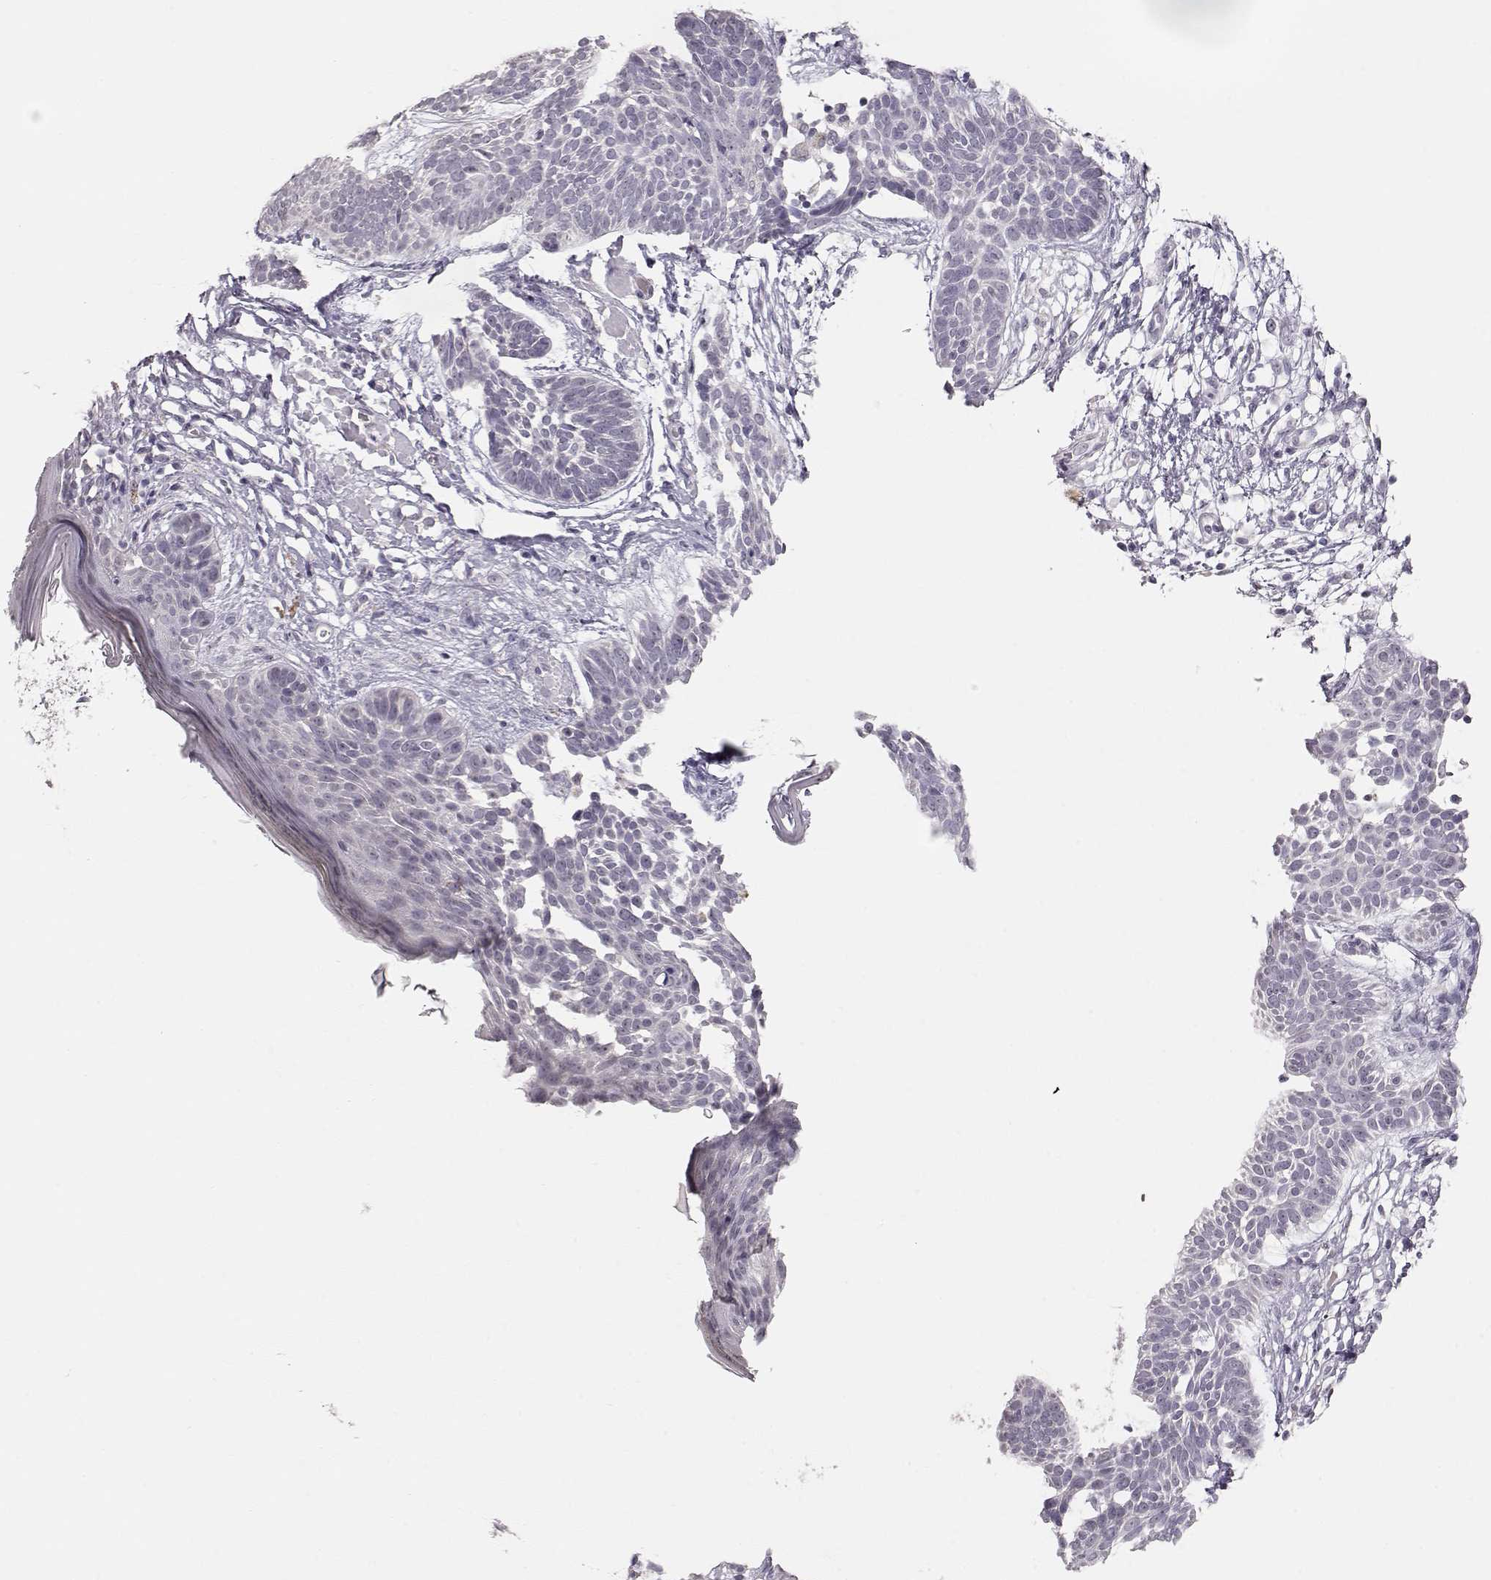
{"staining": {"intensity": "negative", "quantity": "none", "location": "none"}, "tissue": "skin cancer", "cell_type": "Tumor cells", "image_type": "cancer", "snomed": [{"axis": "morphology", "description": "Basal cell carcinoma"}, {"axis": "topography", "description": "Skin"}], "caption": "Micrograph shows no protein staining in tumor cells of basal cell carcinoma (skin) tissue.", "gene": "FAM205A", "patient": {"sex": "male", "age": 85}}